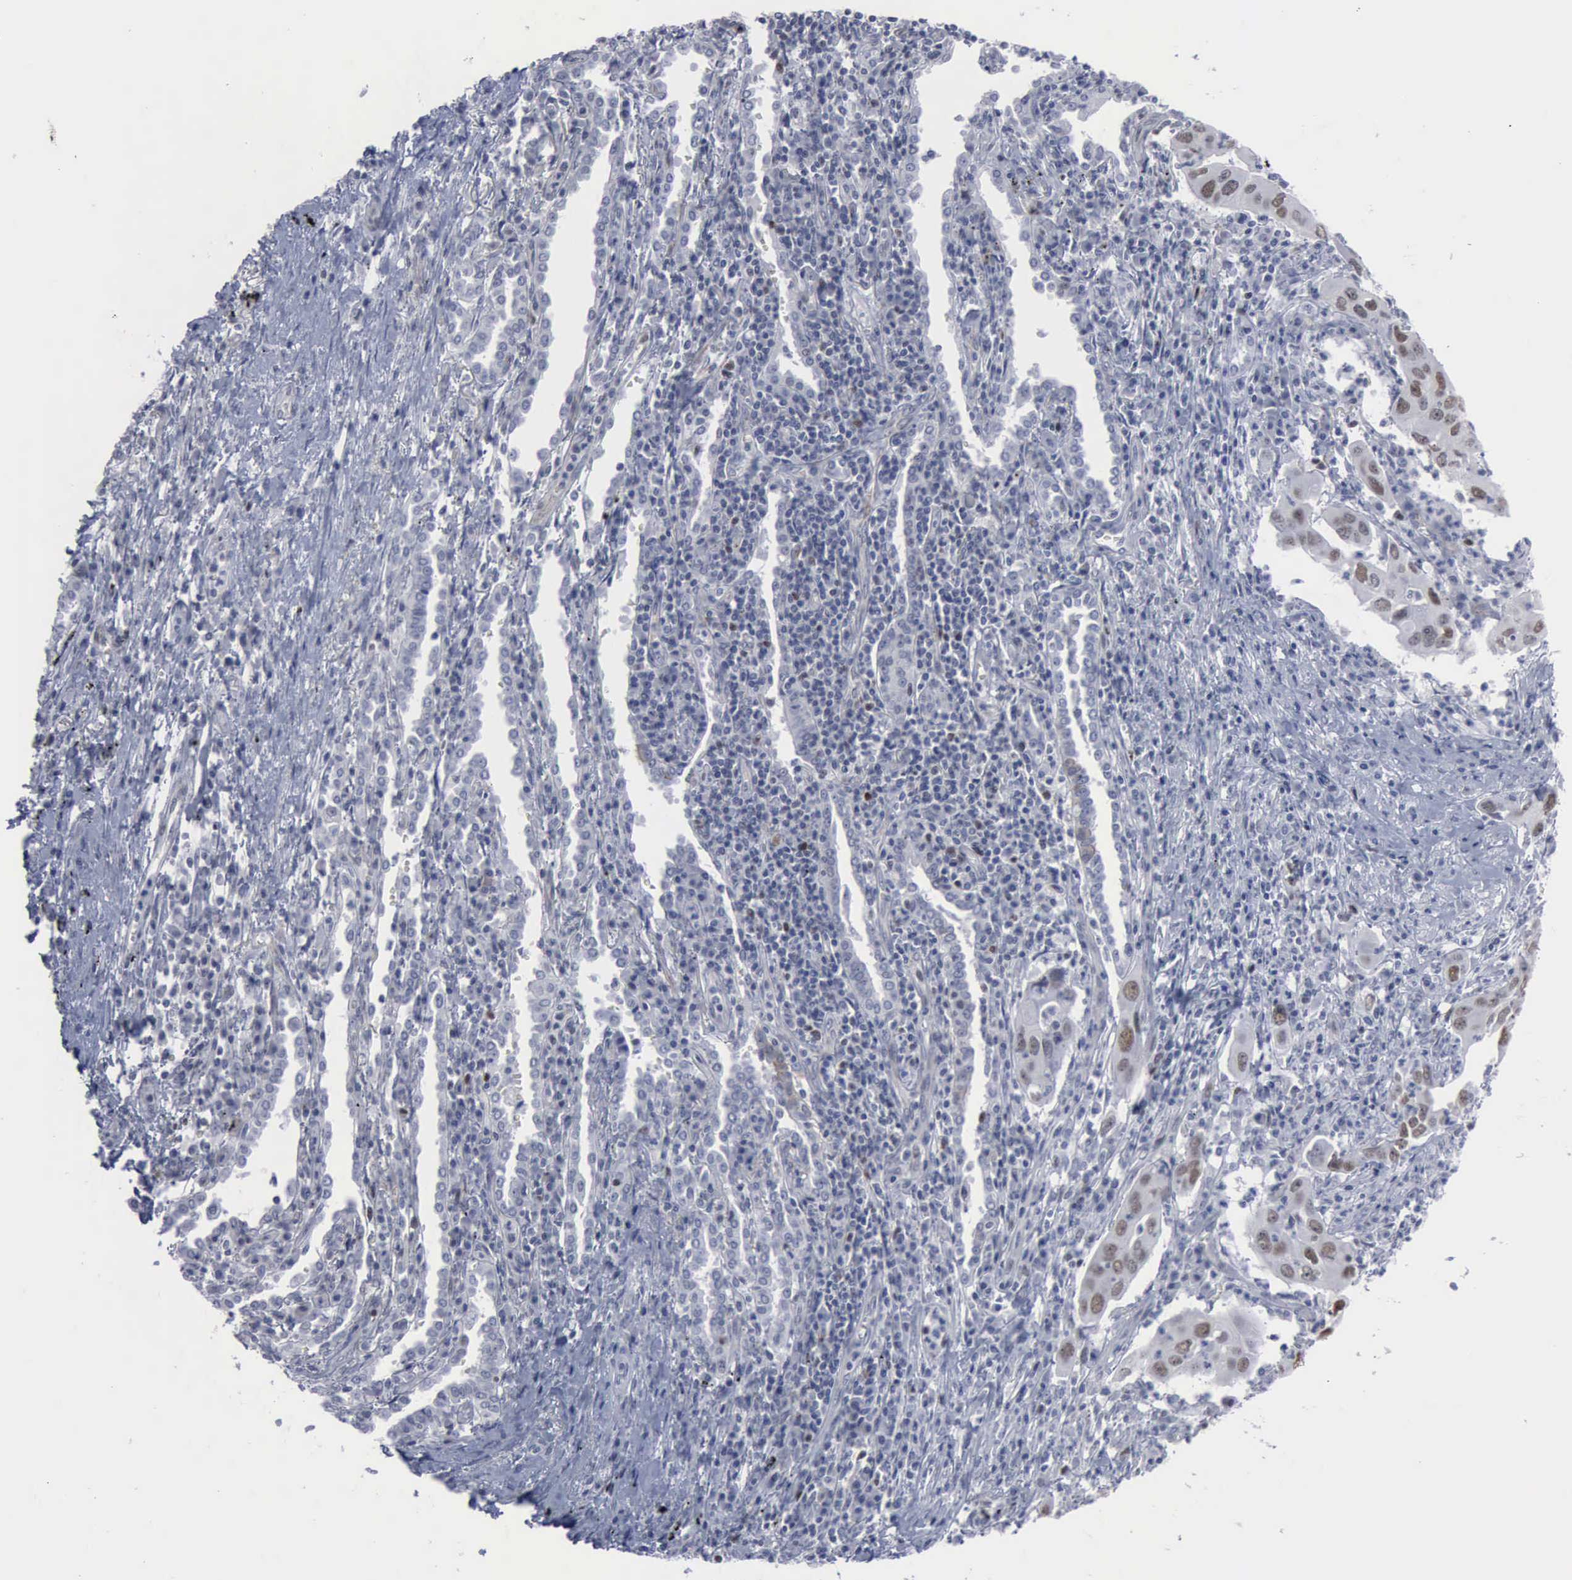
{"staining": {"intensity": "moderate", "quantity": "<25%", "location": "nuclear"}, "tissue": "lung cancer", "cell_type": "Tumor cells", "image_type": "cancer", "snomed": [{"axis": "morphology", "description": "Adenocarcinoma, NOS"}, {"axis": "topography", "description": "Lung"}], "caption": "Immunohistochemistry (IHC) image of neoplastic tissue: human lung cancer (adenocarcinoma) stained using immunohistochemistry shows low levels of moderate protein expression localized specifically in the nuclear of tumor cells, appearing as a nuclear brown color.", "gene": "MCM5", "patient": {"sex": "male", "age": 48}}